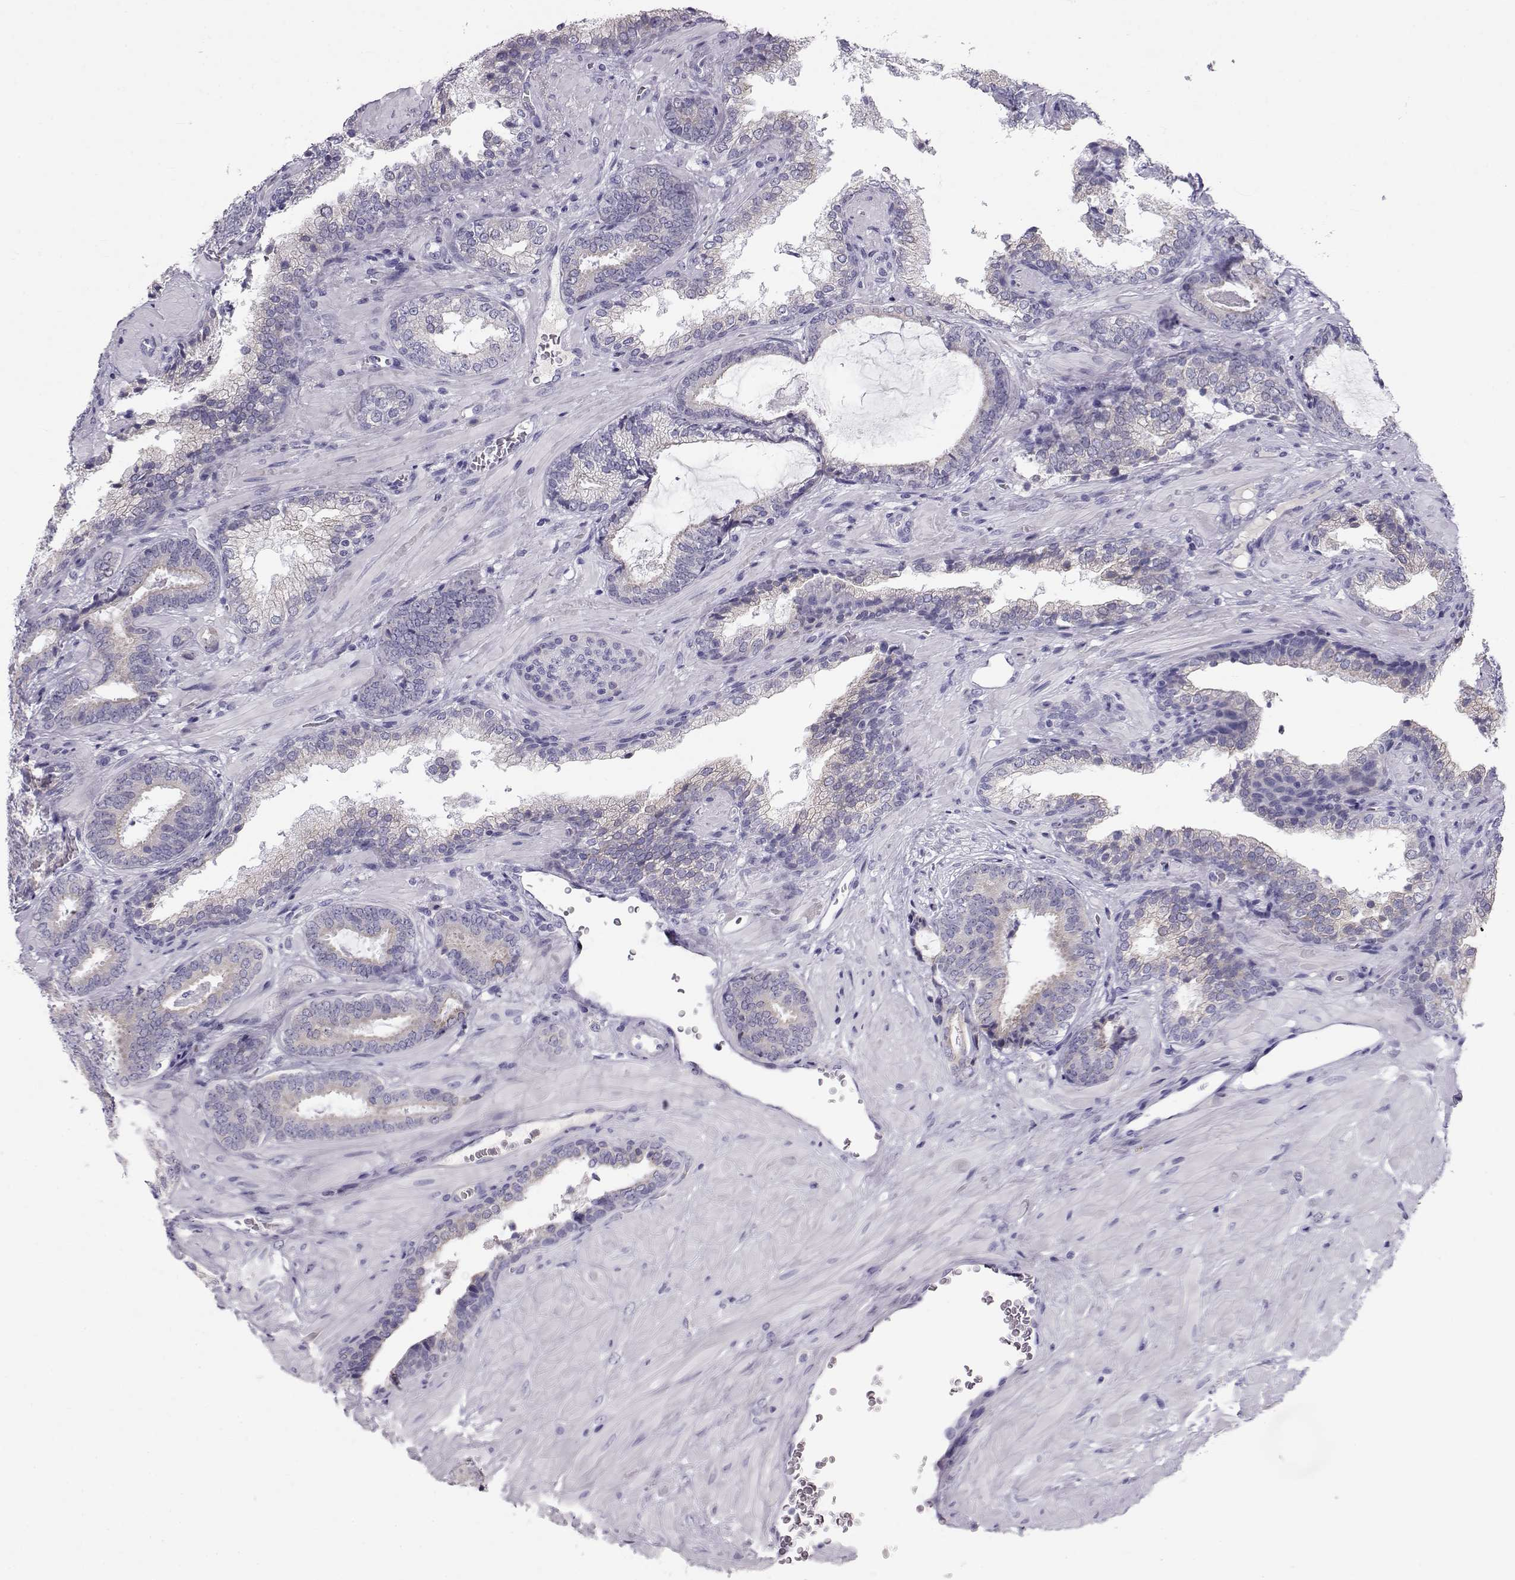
{"staining": {"intensity": "negative", "quantity": "none", "location": "none"}, "tissue": "prostate cancer", "cell_type": "Tumor cells", "image_type": "cancer", "snomed": [{"axis": "morphology", "description": "Adenocarcinoma, Low grade"}, {"axis": "topography", "description": "Prostate"}], "caption": "DAB (3,3'-diaminobenzidine) immunohistochemical staining of human adenocarcinoma (low-grade) (prostate) demonstrates no significant staining in tumor cells.", "gene": "GPR26", "patient": {"sex": "male", "age": 61}}